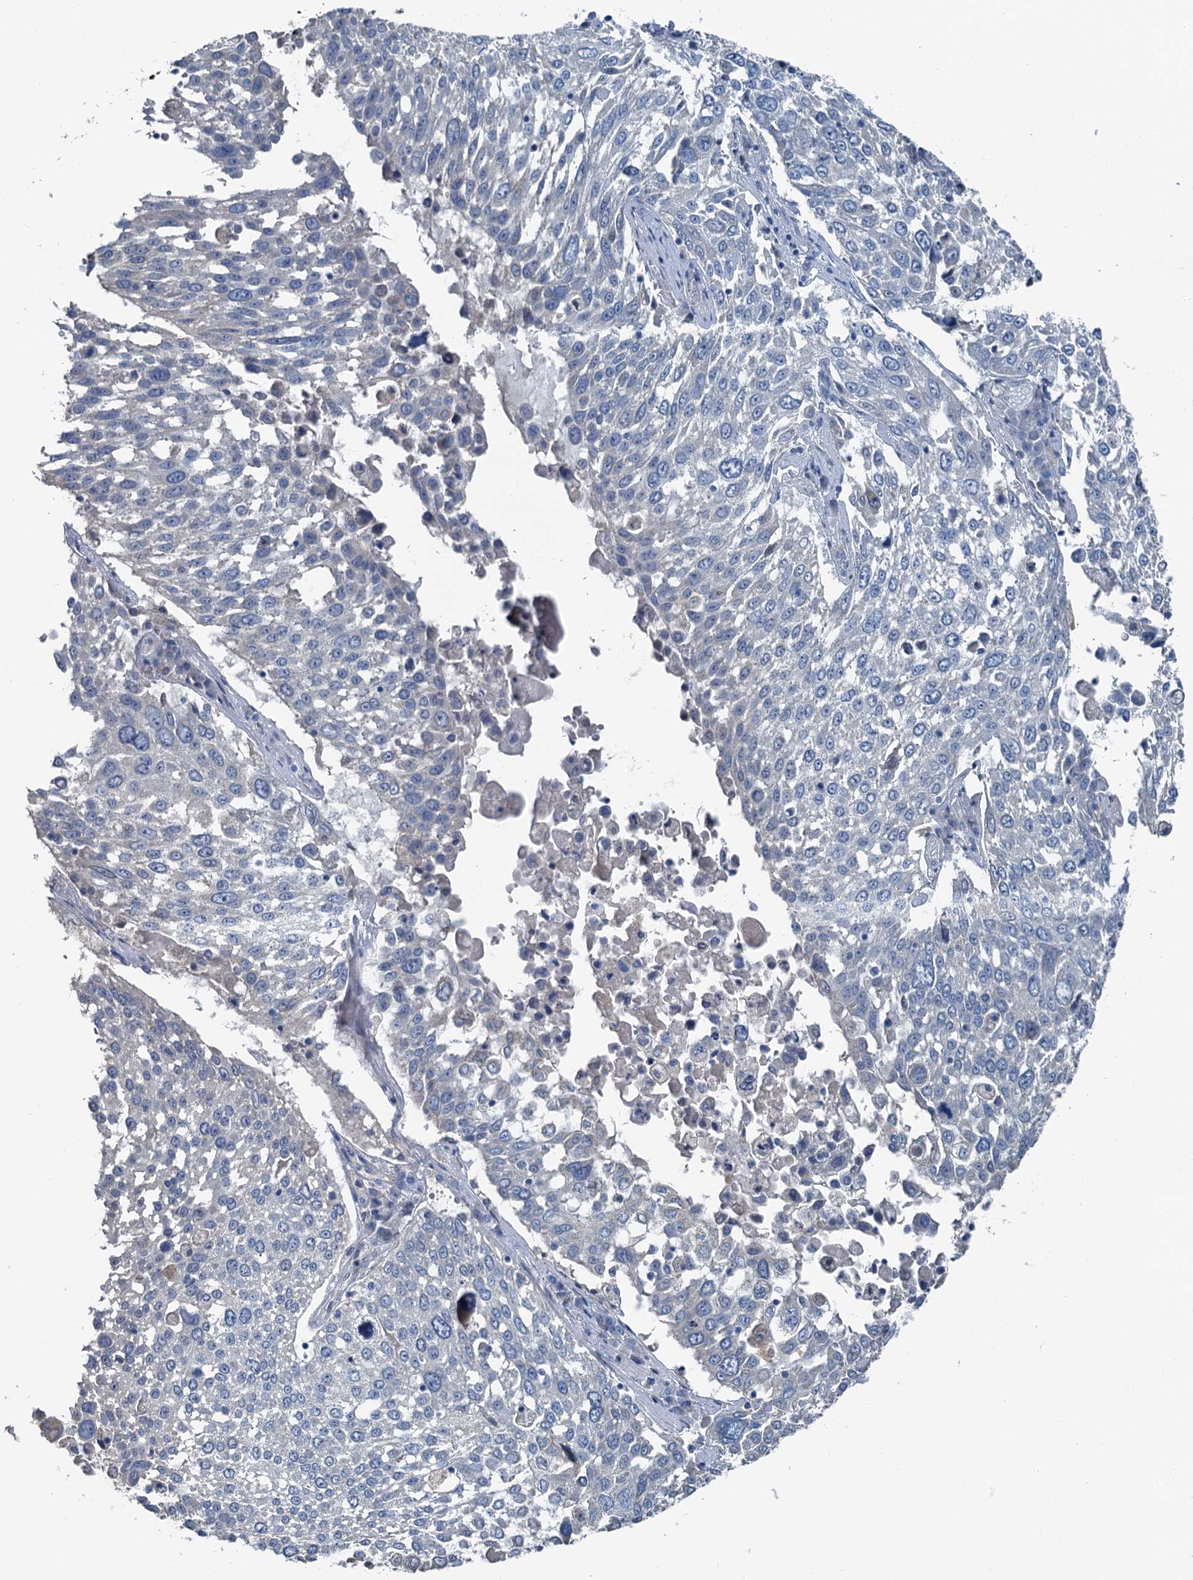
{"staining": {"intensity": "negative", "quantity": "none", "location": "none"}, "tissue": "lung cancer", "cell_type": "Tumor cells", "image_type": "cancer", "snomed": [{"axis": "morphology", "description": "Squamous cell carcinoma, NOS"}, {"axis": "topography", "description": "Lung"}], "caption": "Human squamous cell carcinoma (lung) stained for a protein using immunohistochemistry (IHC) shows no expression in tumor cells.", "gene": "C6orf120", "patient": {"sex": "male", "age": 65}}